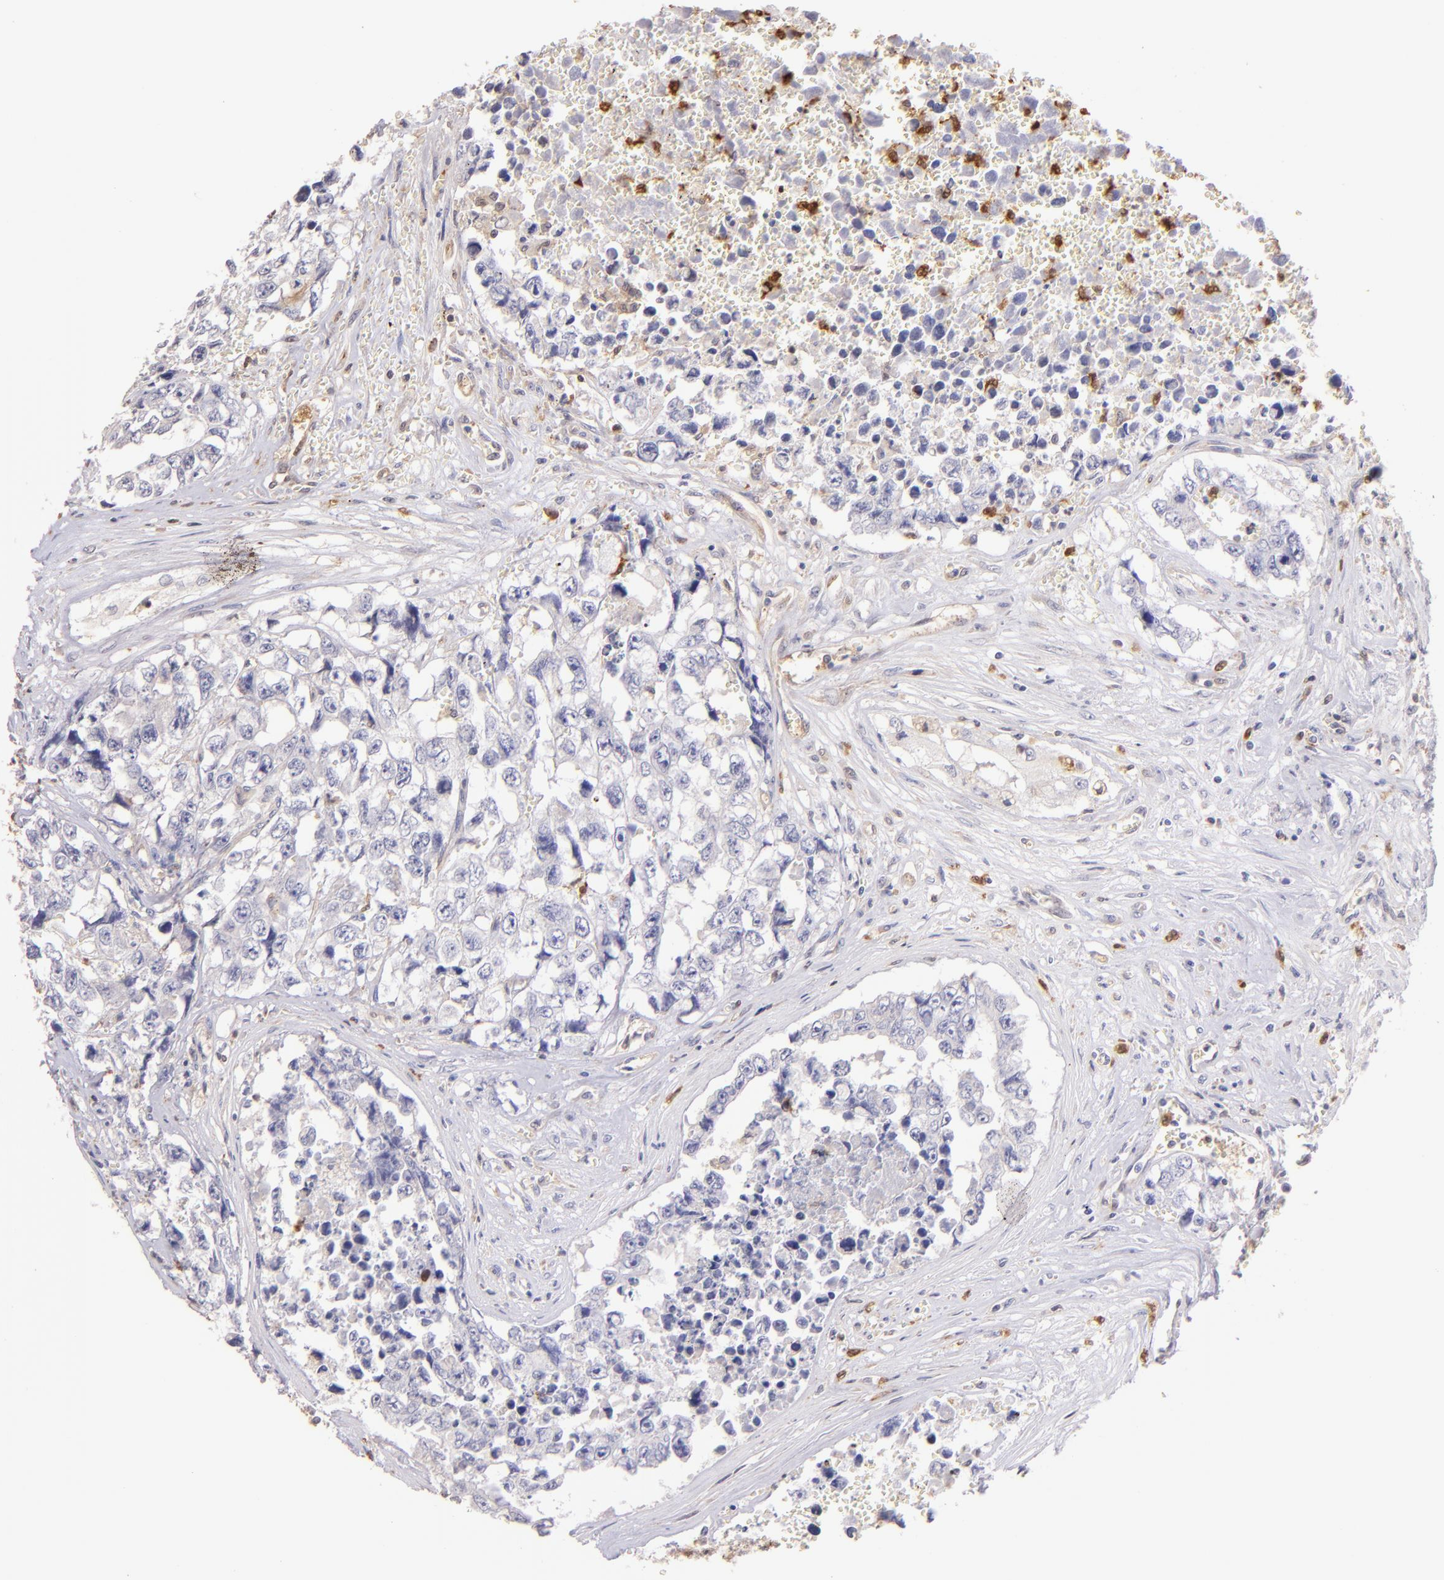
{"staining": {"intensity": "negative", "quantity": "none", "location": "none"}, "tissue": "testis cancer", "cell_type": "Tumor cells", "image_type": "cancer", "snomed": [{"axis": "morphology", "description": "Carcinoma, Embryonal, NOS"}, {"axis": "topography", "description": "Testis"}], "caption": "Immunohistochemical staining of embryonal carcinoma (testis) reveals no significant staining in tumor cells.", "gene": "BTK", "patient": {"sex": "male", "age": 31}}